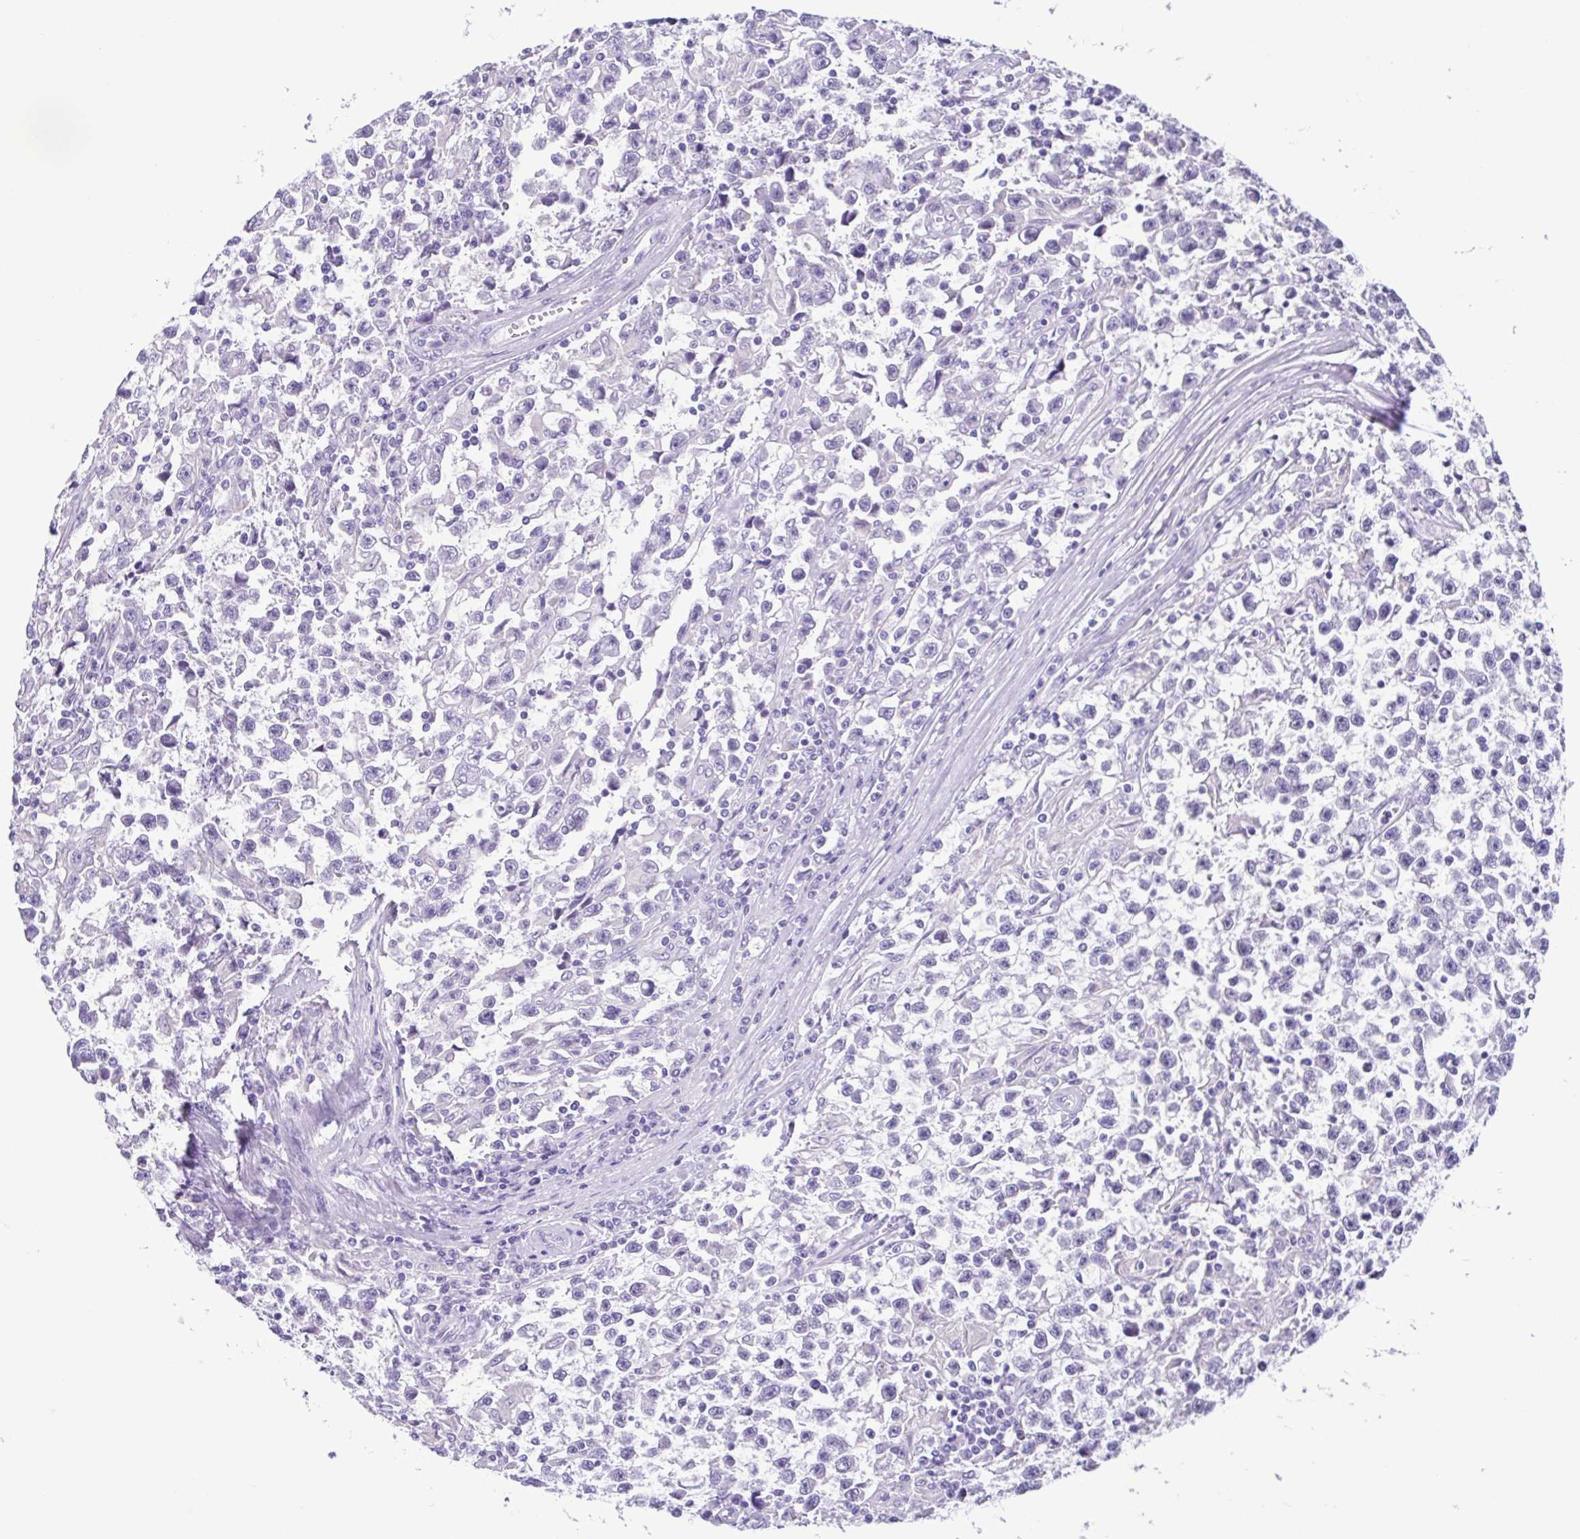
{"staining": {"intensity": "negative", "quantity": "none", "location": "none"}, "tissue": "testis cancer", "cell_type": "Tumor cells", "image_type": "cancer", "snomed": [{"axis": "morphology", "description": "Seminoma, NOS"}, {"axis": "topography", "description": "Testis"}], "caption": "Immunohistochemical staining of testis cancer (seminoma) exhibits no significant expression in tumor cells.", "gene": "SPATA16", "patient": {"sex": "male", "age": 31}}